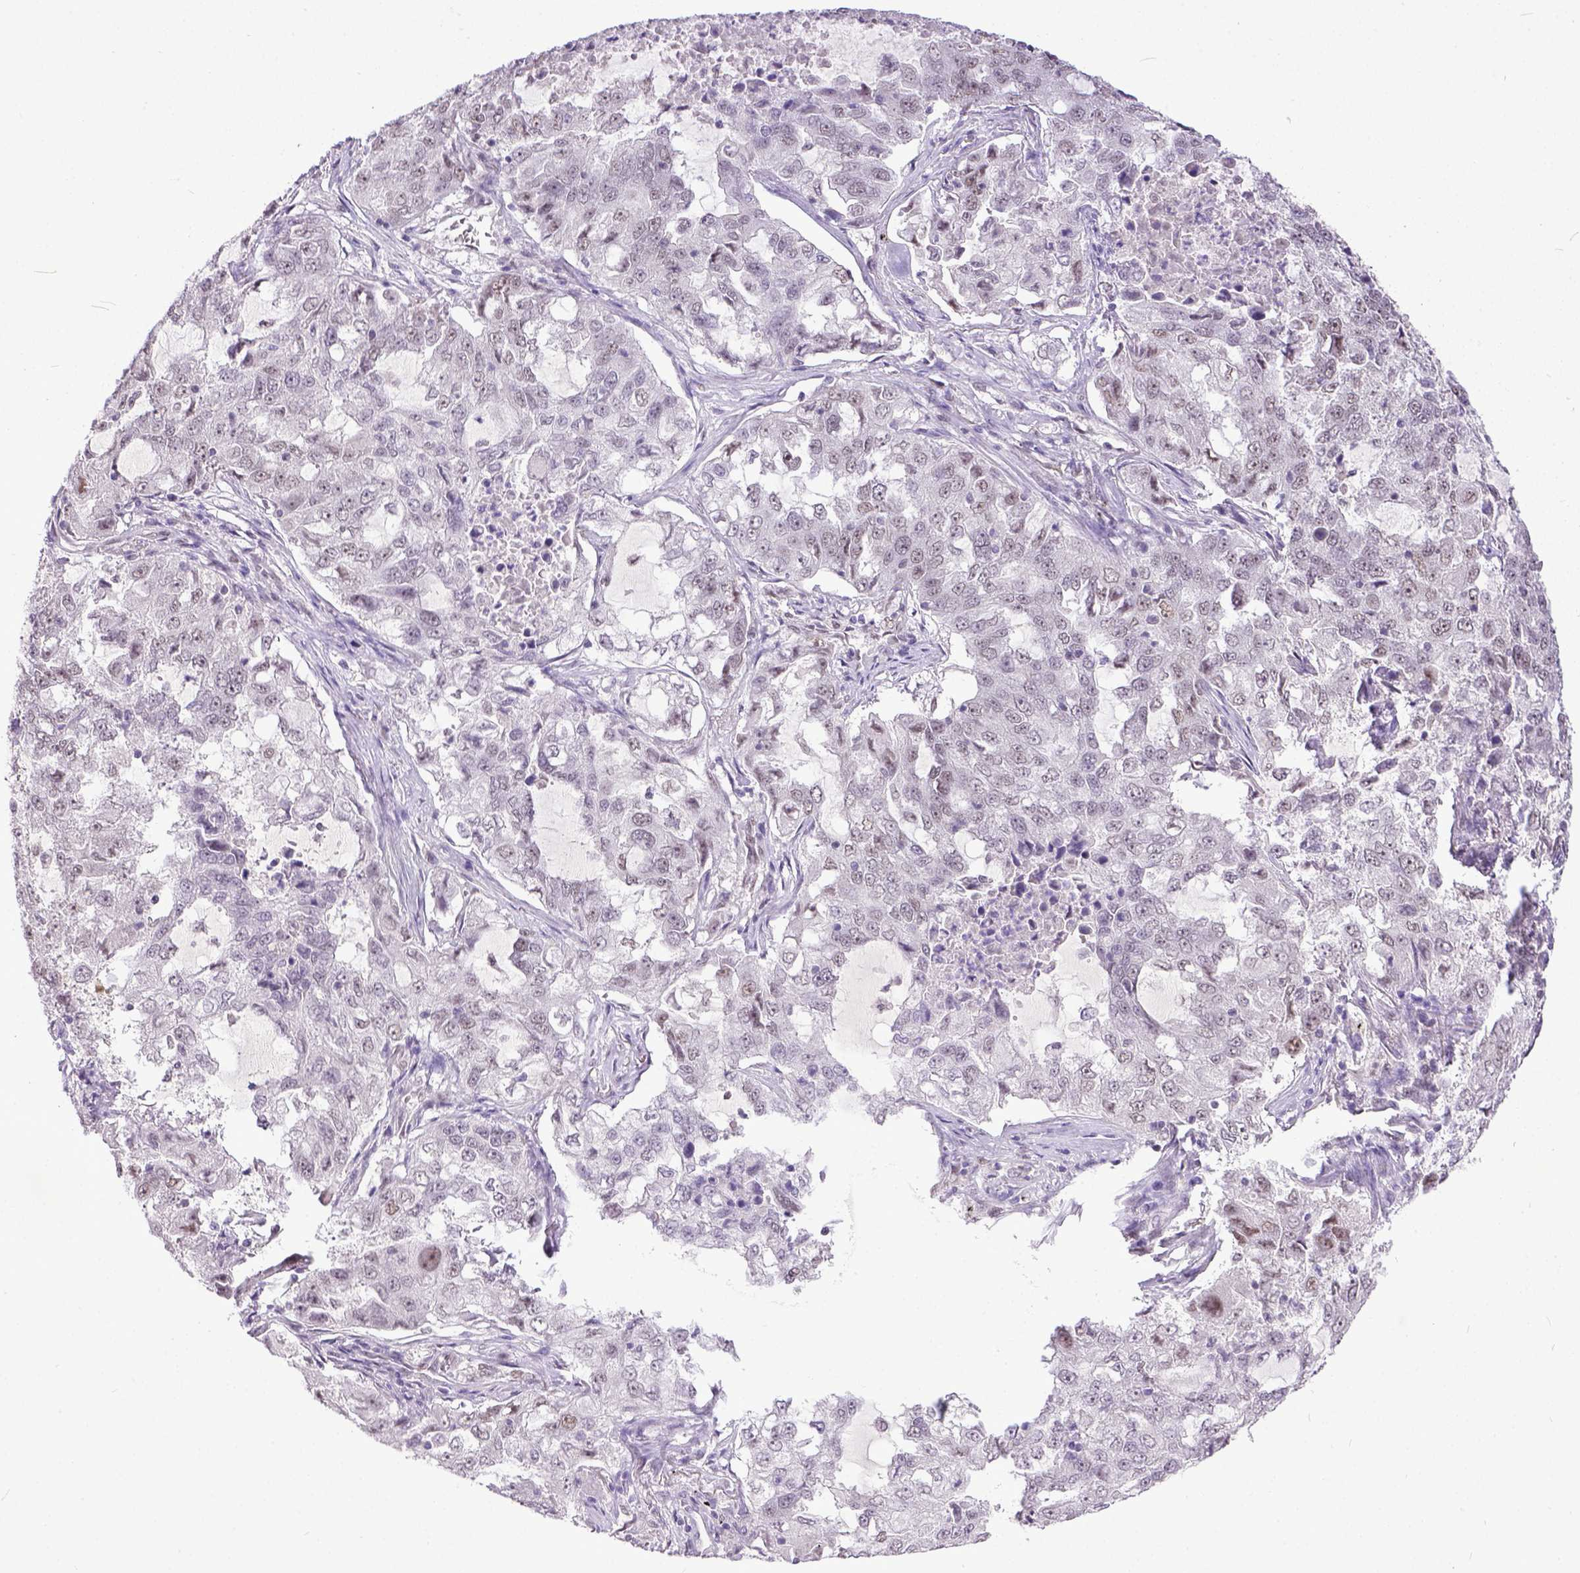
{"staining": {"intensity": "weak", "quantity": "<25%", "location": "nuclear"}, "tissue": "lung cancer", "cell_type": "Tumor cells", "image_type": "cancer", "snomed": [{"axis": "morphology", "description": "Adenocarcinoma, NOS"}, {"axis": "topography", "description": "Lung"}], "caption": "An image of lung adenocarcinoma stained for a protein shows no brown staining in tumor cells.", "gene": "ERCC1", "patient": {"sex": "female", "age": 61}}